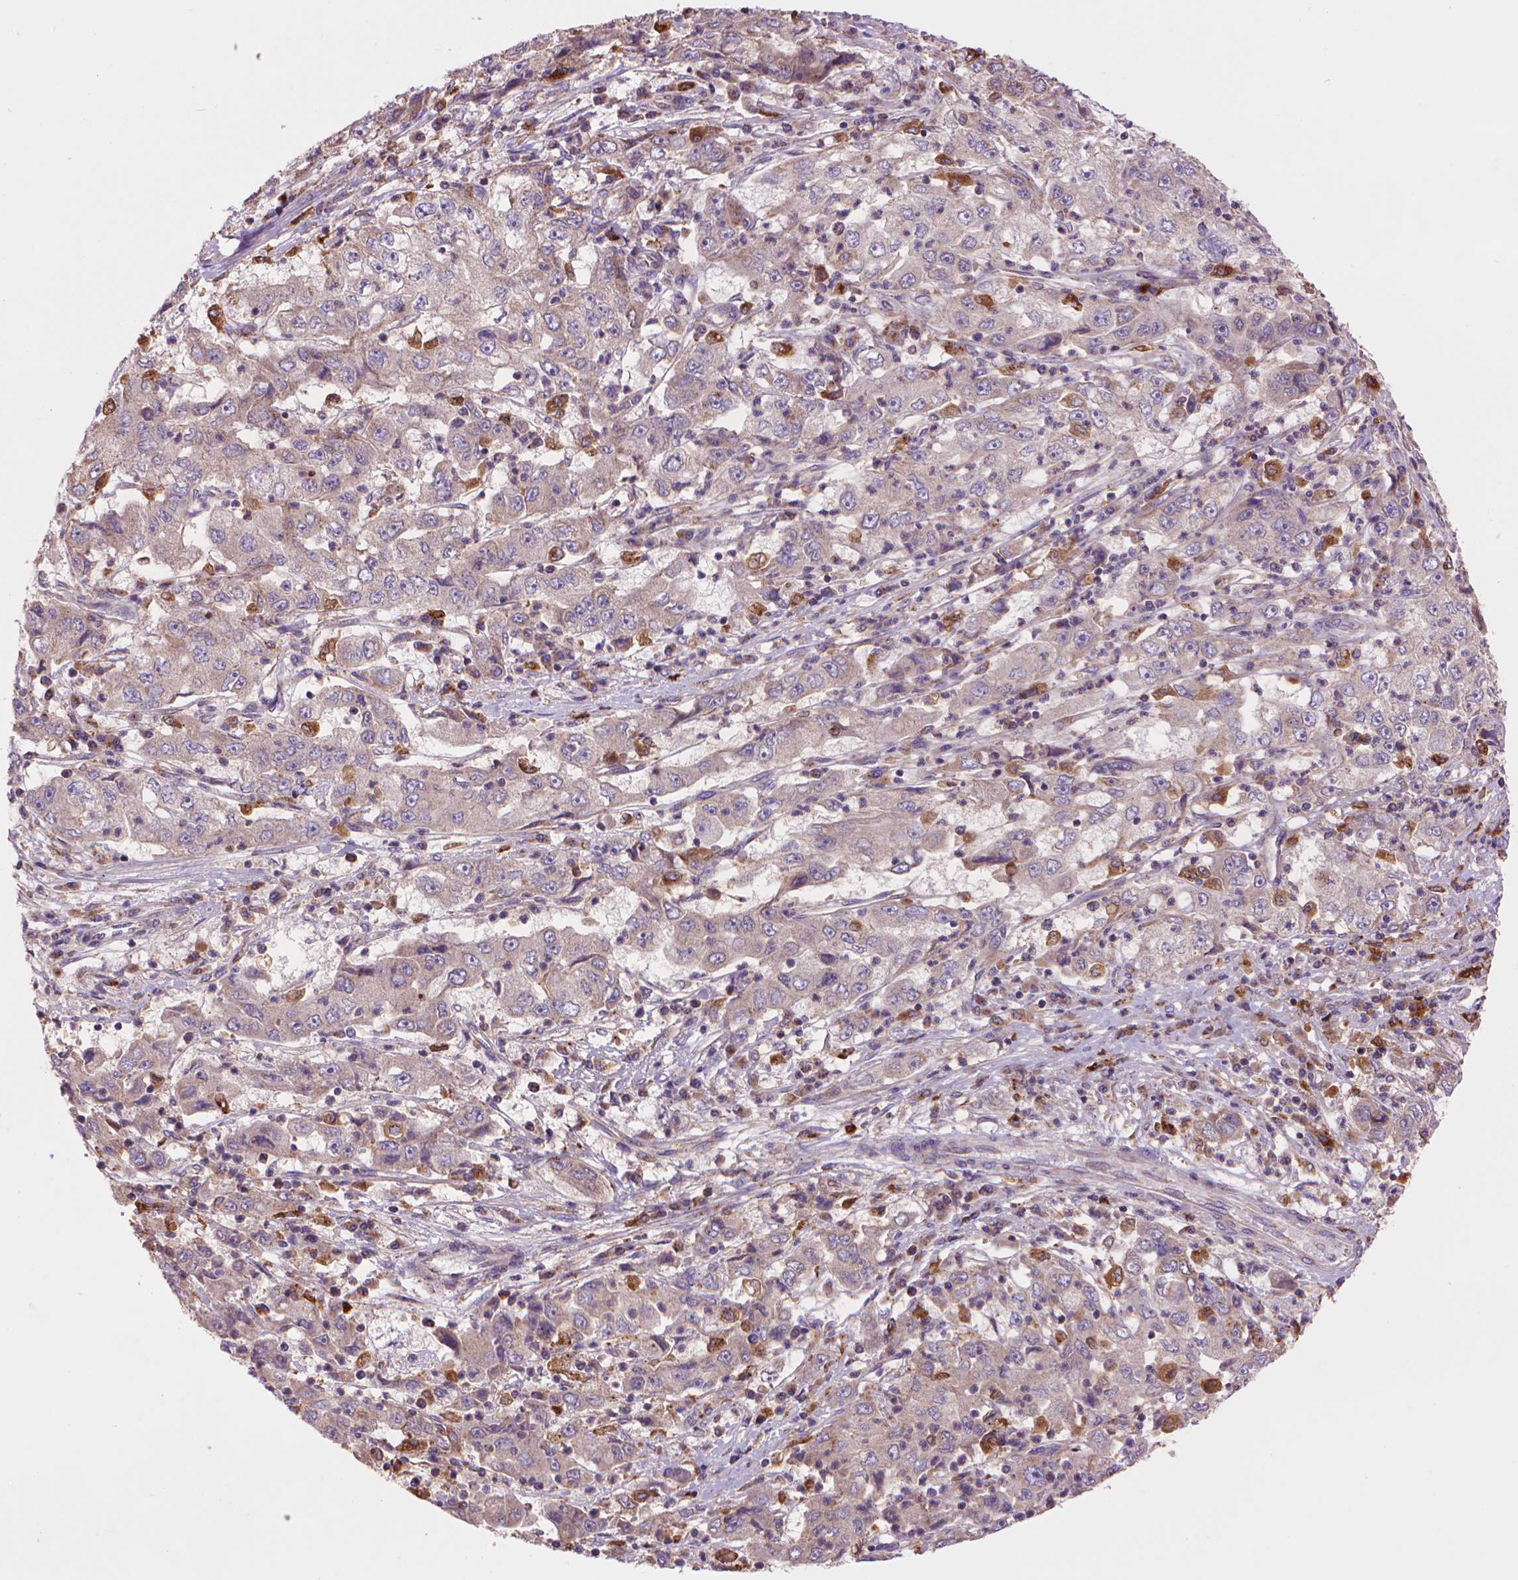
{"staining": {"intensity": "weak", "quantity": ">75%", "location": "cytoplasmic/membranous"}, "tissue": "cervical cancer", "cell_type": "Tumor cells", "image_type": "cancer", "snomed": [{"axis": "morphology", "description": "Squamous cell carcinoma, NOS"}, {"axis": "topography", "description": "Cervix"}], "caption": "This micrograph displays cervical squamous cell carcinoma stained with immunohistochemistry (IHC) to label a protein in brown. The cytoplasmic/membranous of tumor cells show weak positivity for the protein. Nuclei are counter-stained blue.", "gene": "GLB1", "patient": {"sex": "female", "age": 36}}